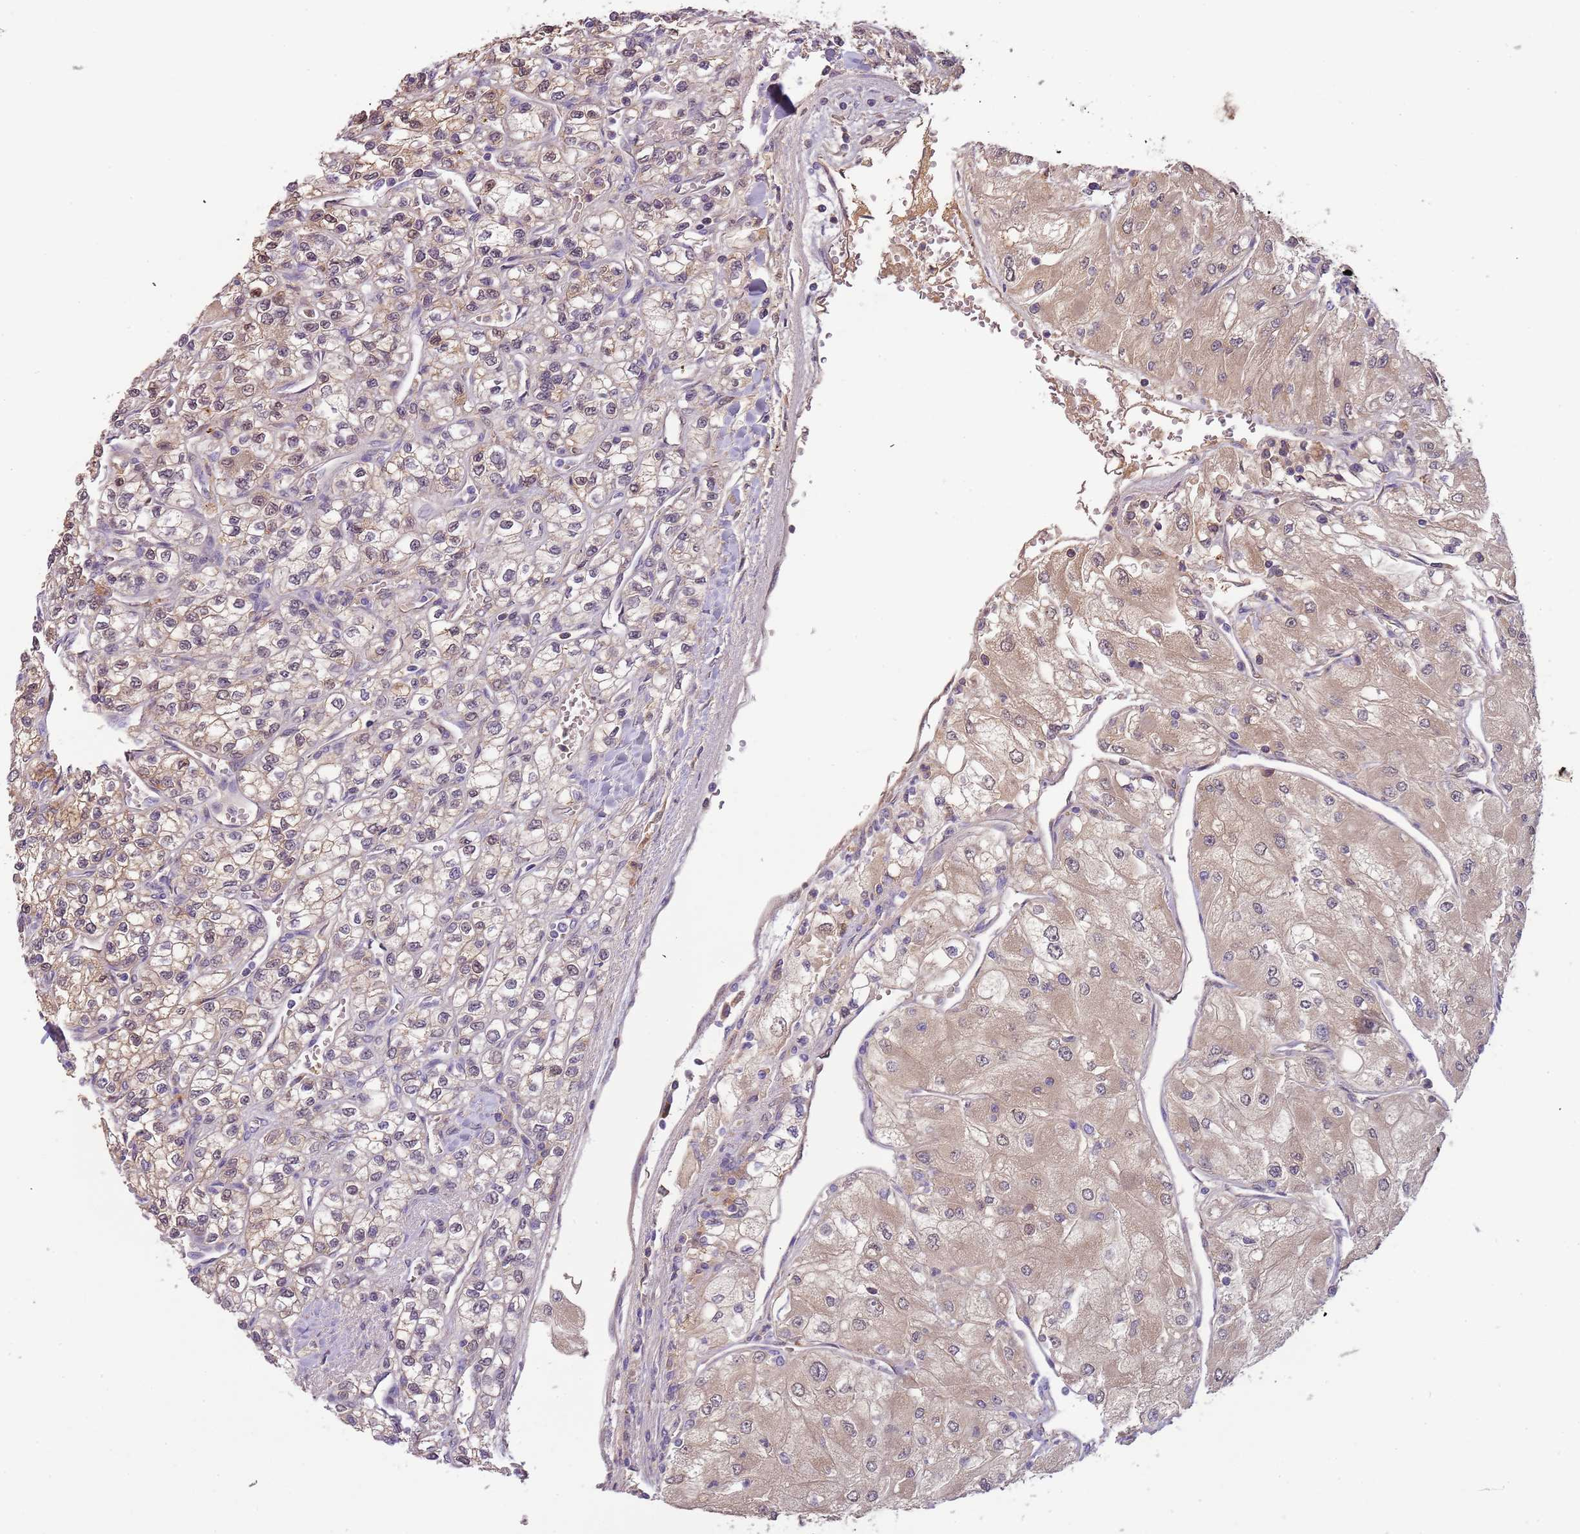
{"staining": {"intensity": "weak", "quantity": "25%-75%", "location": "cytoplasmic/membranous"}, "tissue": "renal cancer", "cell_type": "Tumor cells", "image_type": "cancer", "snomed": [{"axis": "morphology", "description": "Adenocarcinoma, NOS"}, {"axis": "topography", "description": "Kidney"}], "caption": "A low amount of weak cytoplasmic/membranous expression is appreciated in approximately 25%-75% of tumor cells in renal cancer (adenocarcinoma) tissue. Nuclei are stained in blue.", "gene": "FECH", "patient": {"sex": "male", "age": 80}}